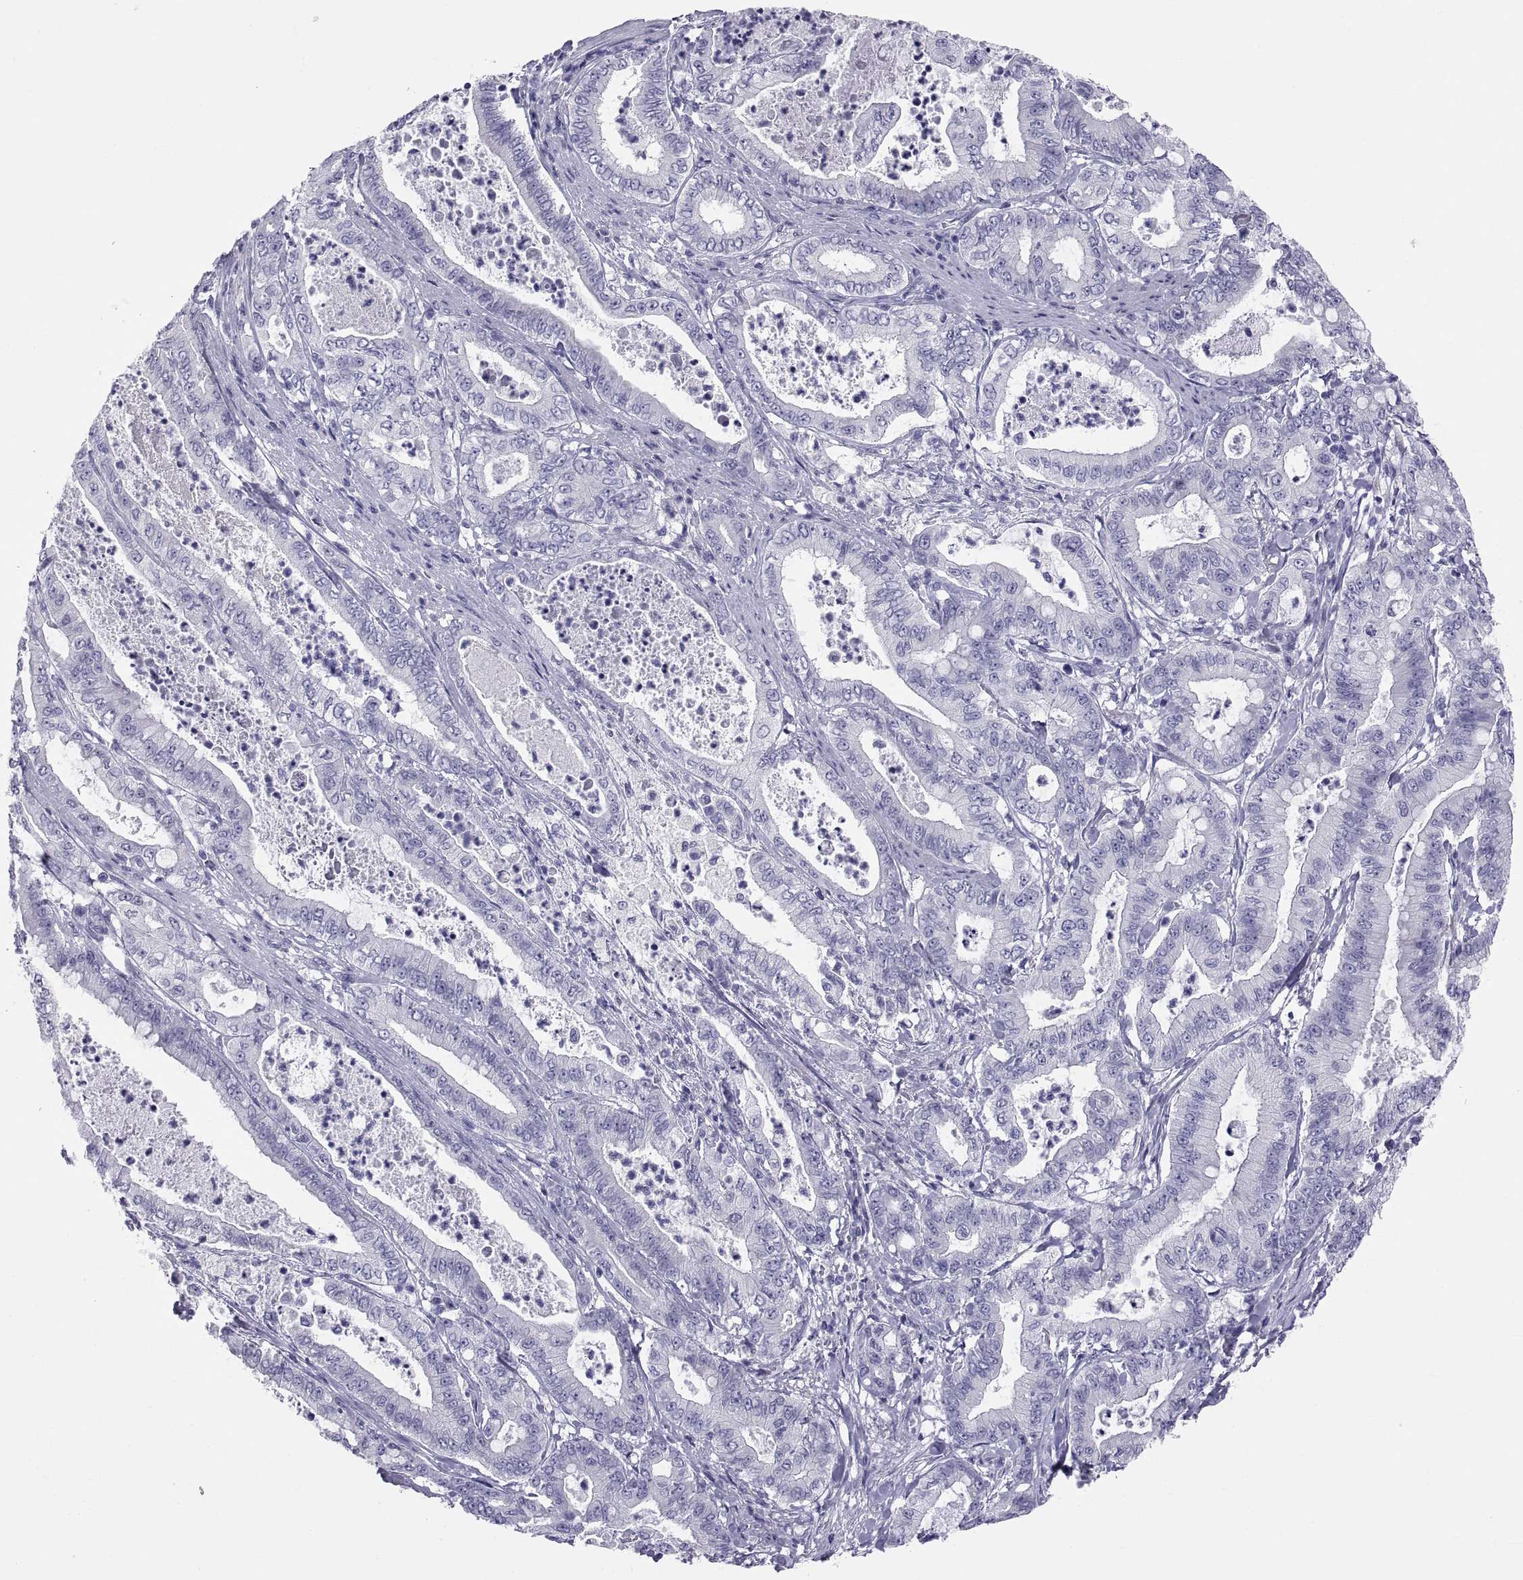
{"staining": {"intensity": "negative", "quantity": "none", "location": "none"}, "tissue": "pancreatic cancer", "cell_type": "Tumor cells", "image_type": "cancer", "snomed": [{"axis": "morphology", "description": "Adenocarcinoma, NOS"}, {"axis": "topography", "description": "Pancreas"}], "caption": "Immunohistochemical staining of adenocarcinoma (pancreatic) reveals no significant expression in tumor cells.", "gene": "FAM170A", "patient": {"sex": "male", "age": 71}}